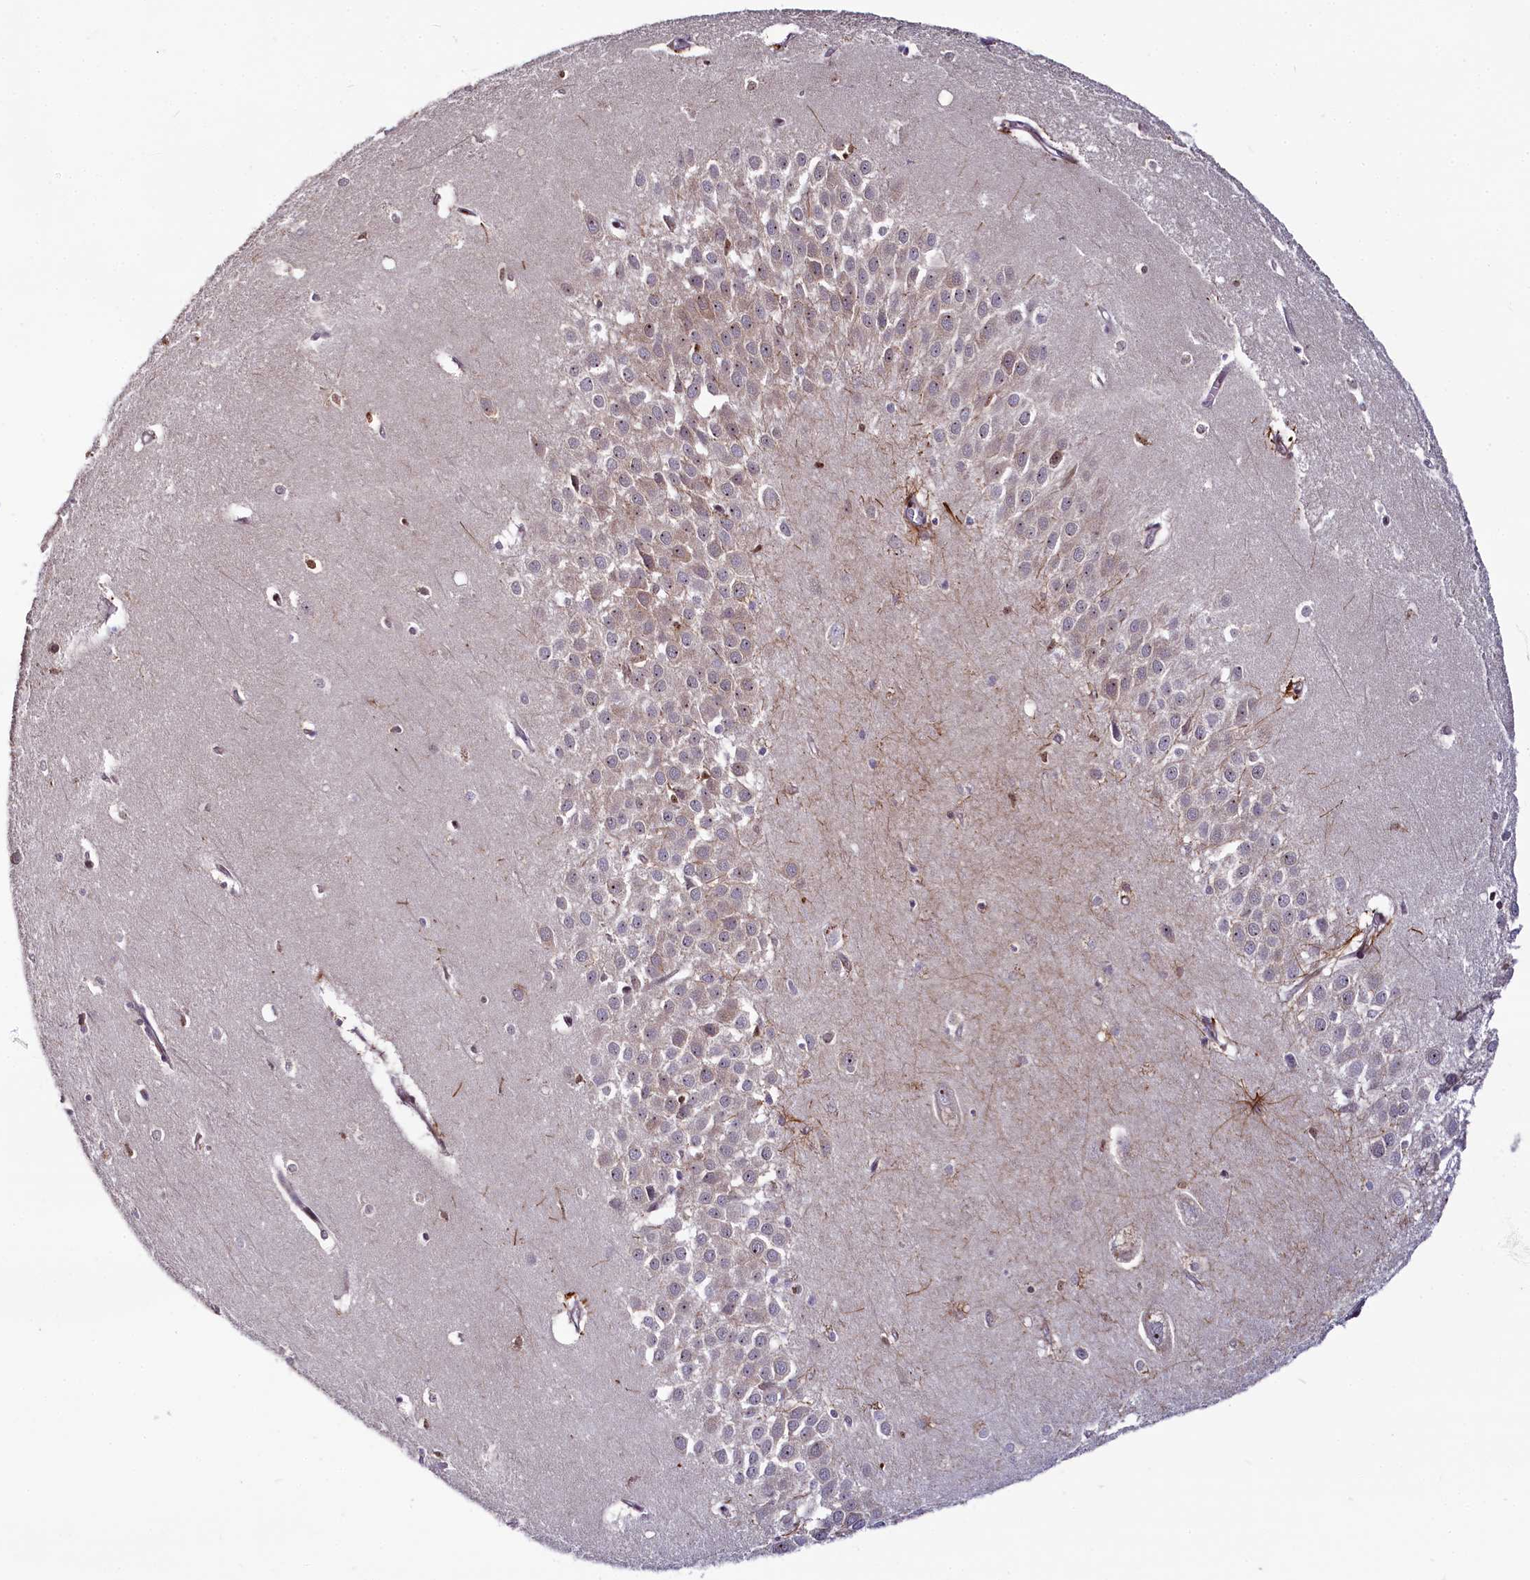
{"staining": {"intensity": "moderate", "quantity": "<25%", "location": "cytoplasmic/membranous,nuclear"}, "tissue": "hippocampus", "cell_type": "Glial cells", "image_type": "normal", "snomed": [{"axis": "morphology", "description": "Normal tissue, NOS"}, {"axis": "topography", "description": "Hippocampus"}], "caption": "Immunohistochemistry (IHC) photomicrograph of unremarkable human hippocampus stained for a protein (brown), which displays low levels of moderate cytoplasmic/membranous,nuclear expression in approximately <25% of glial cells.", "gene": "TCOF1", "patient": {"sex": "female", "age": 64}}